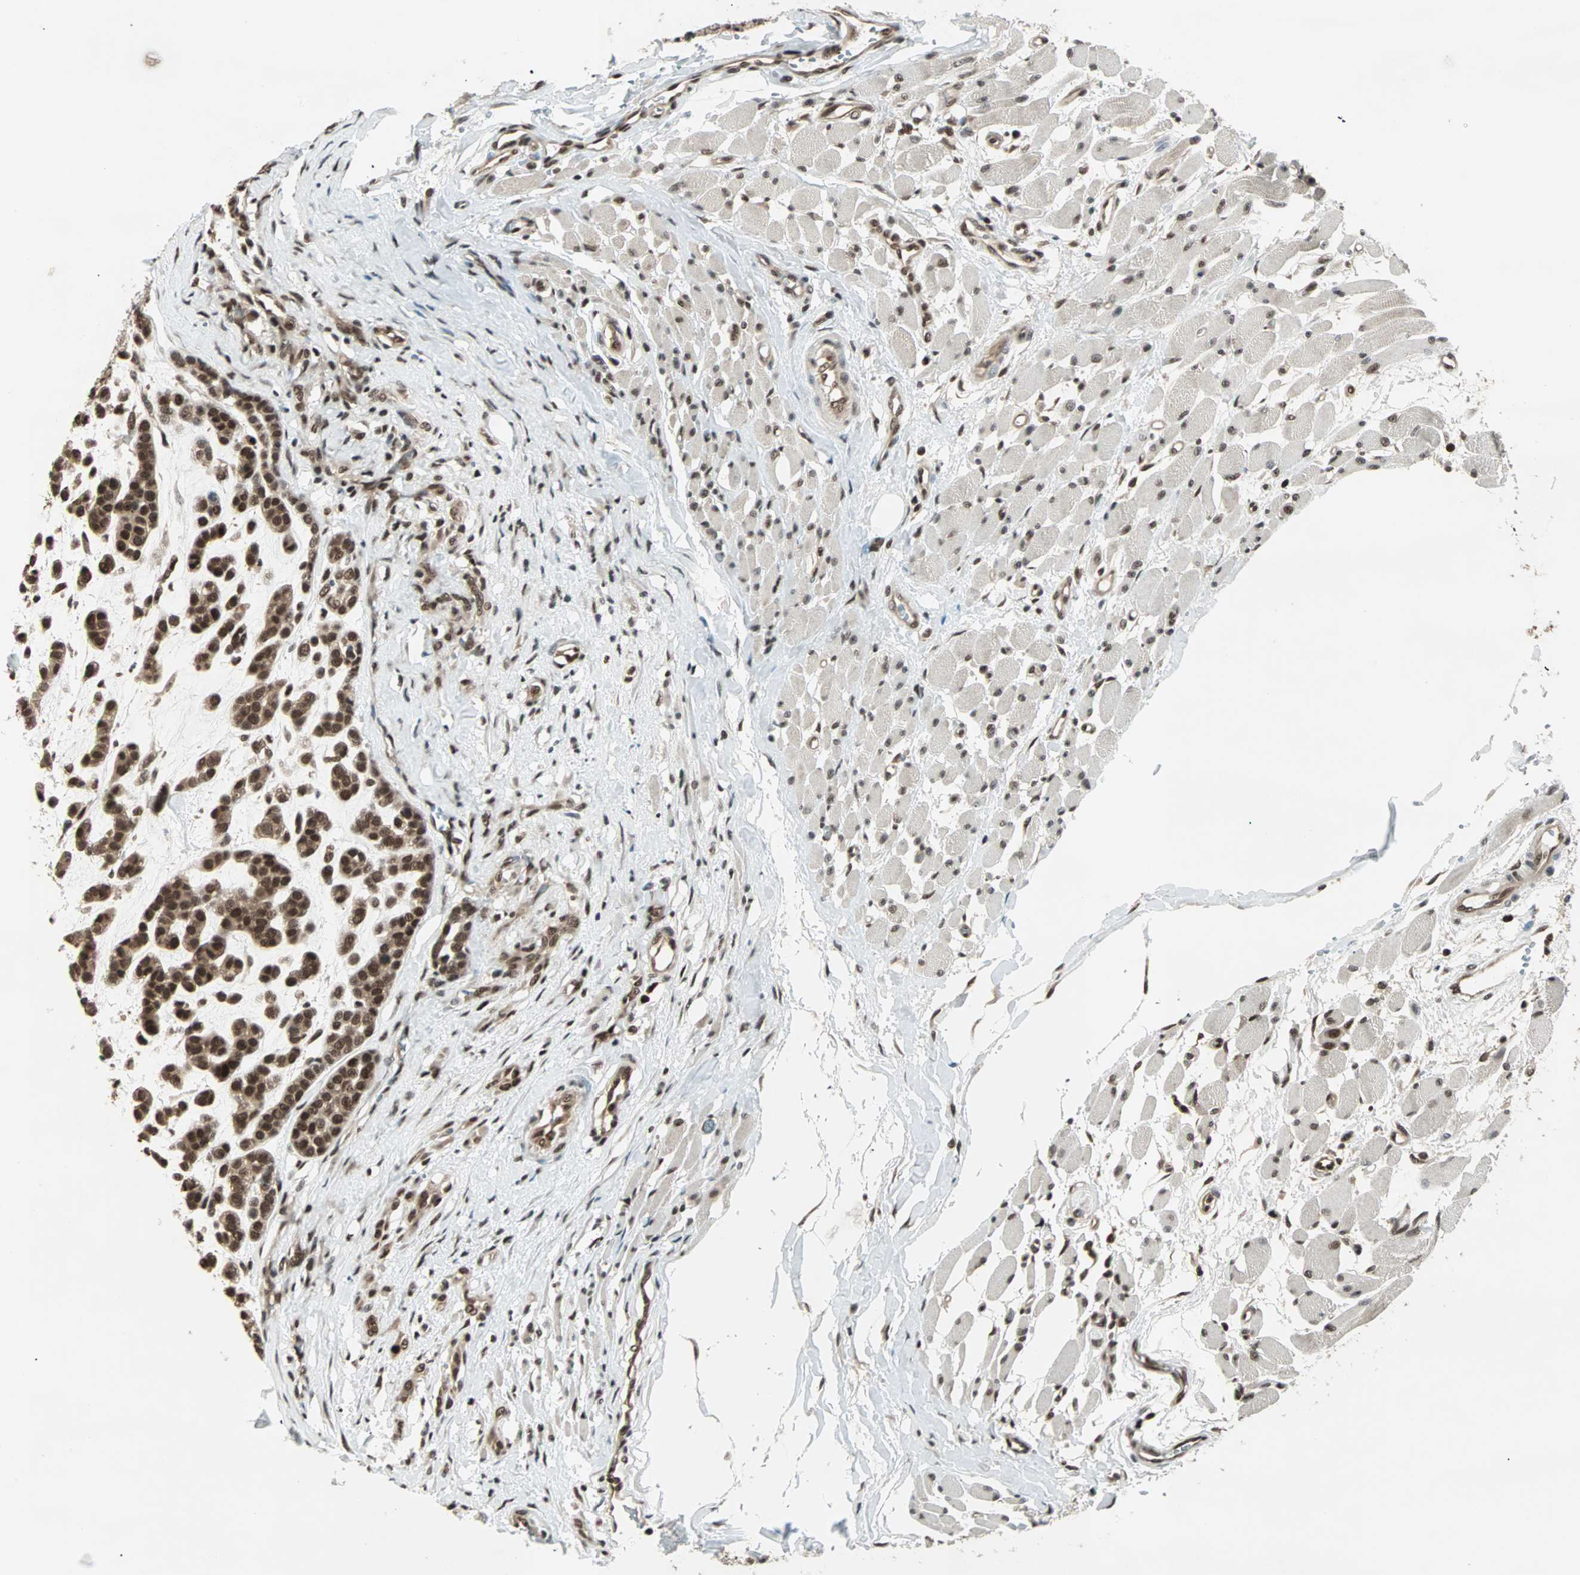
{"staining": {"intensity": "strong", "quantity": ">75%", "location": "cytoplasmic/membranous,nuclear"}, "tissue": "head and neck cancer", "cell_type": "Tumor cells", "image_type": "cancer", "snomed": [{"axis": "morphology", "description": "Adenocarcinoma, NOS"}, {"axis": "morphology", "description": "Adenoma, NOS"}, {"axis": "topography", "description": "Head-Neck"}], "caption": "Immunohistochemical staining of human head and neck cancer (adenocarcinoma) demonstrates strong cytoplasmic/membranous and nuclear protein expression in approximately >75% of tumor cells.", "gene": "ZNF44", "patient": {"sex": "female", "age": 55}}